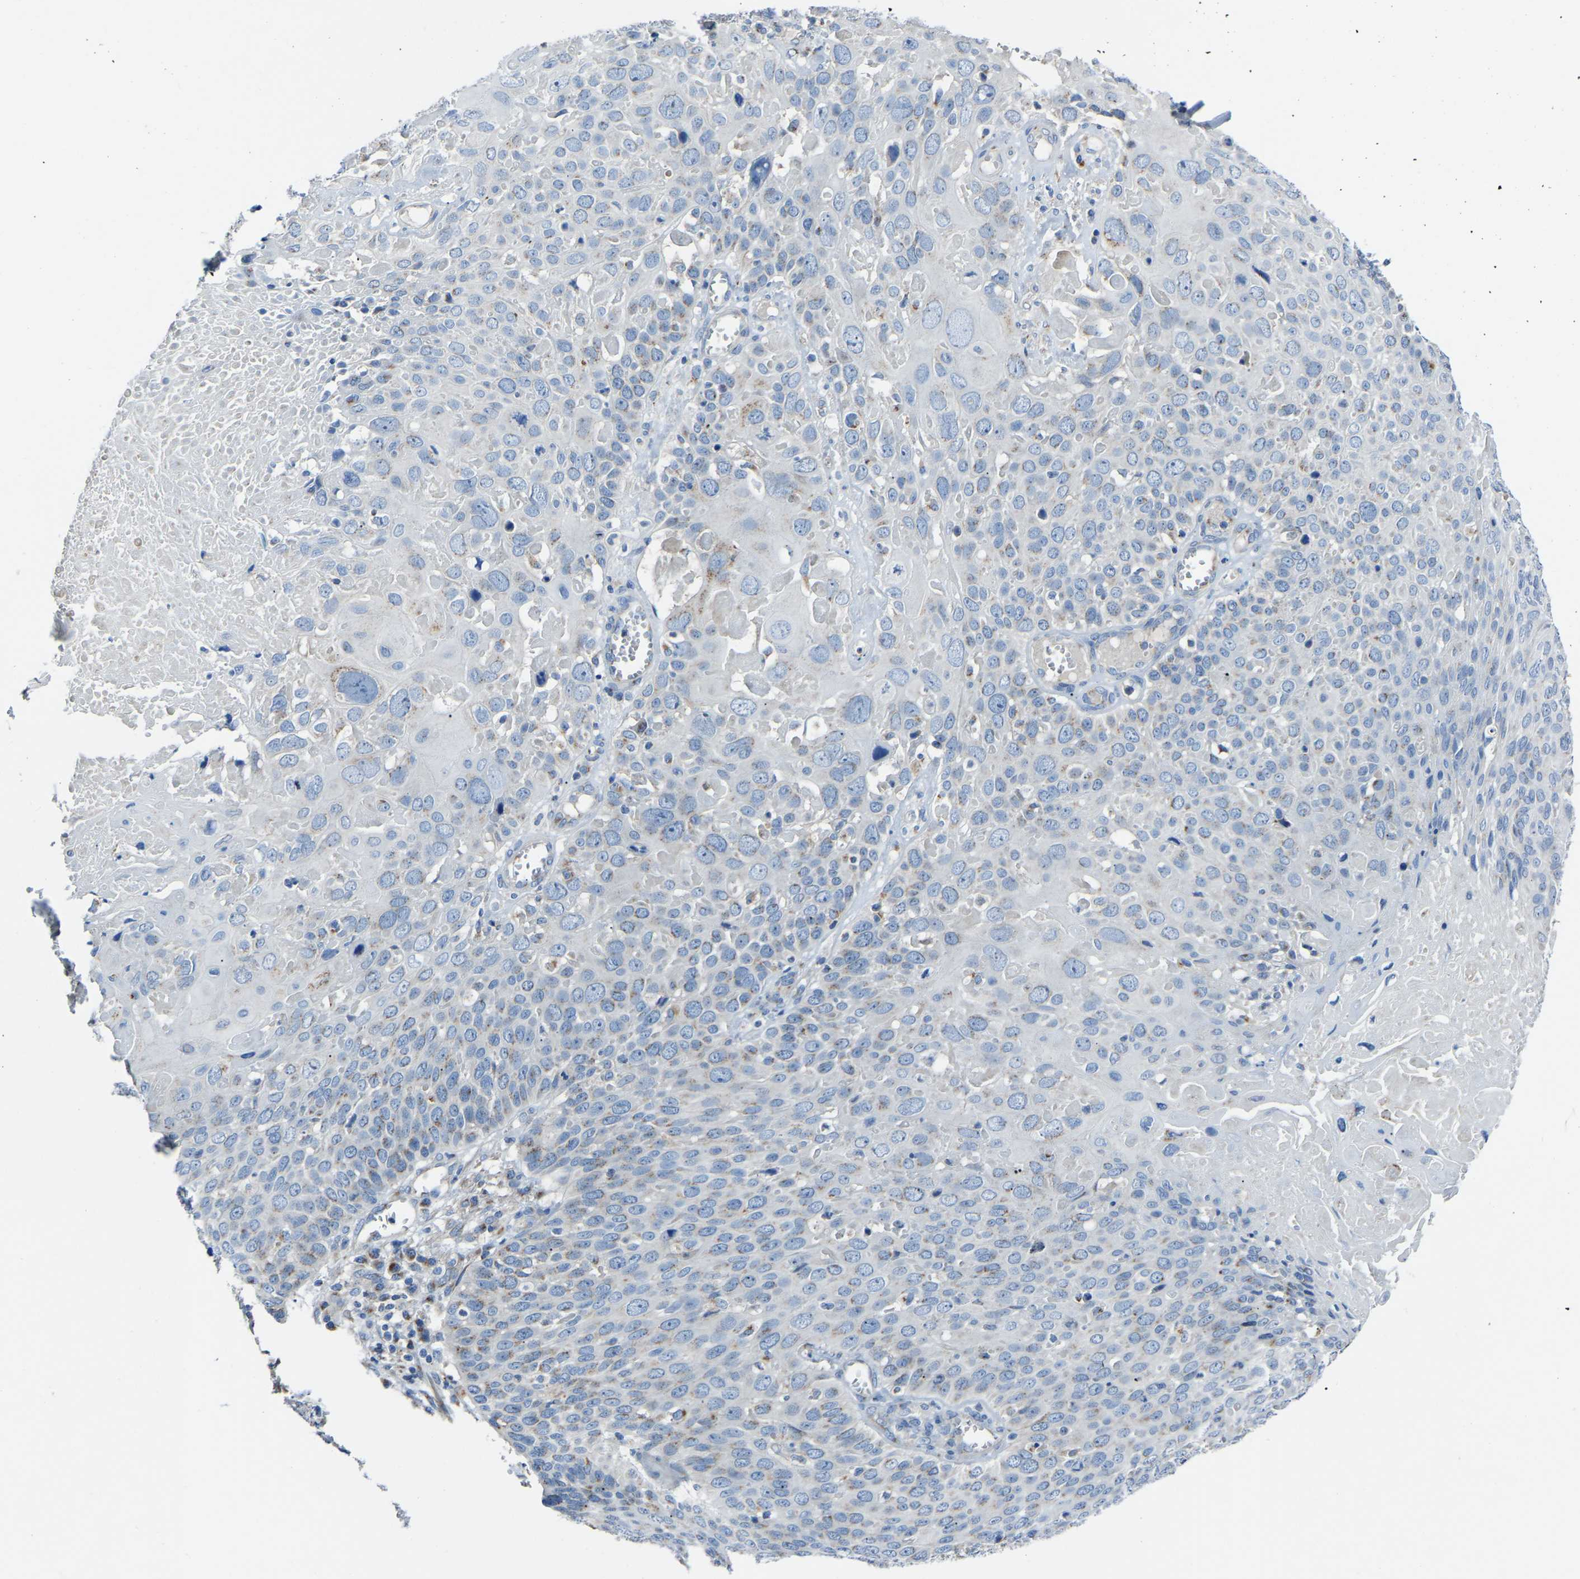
{"staining": {"intensity": "weak", "quantity": "<25%", "location": "cytoplasmic/membranous"}, "tissue": "cervical cancer", "cell_type": "Tumor cells", "image_type": "cancer", "snomed": [{"axis": "morphology", "description": "Squamous cell carcinoma, NOS"}, {"axis": "topography", "description": "Cervix"}], "caption": "Photomicrograph shows no protein positivity in tumor cells of cervical cancer (squamous cell carcinoma) tissue.", "gene": "CANT1", "patient": {"sex": "female", "age": 74}}